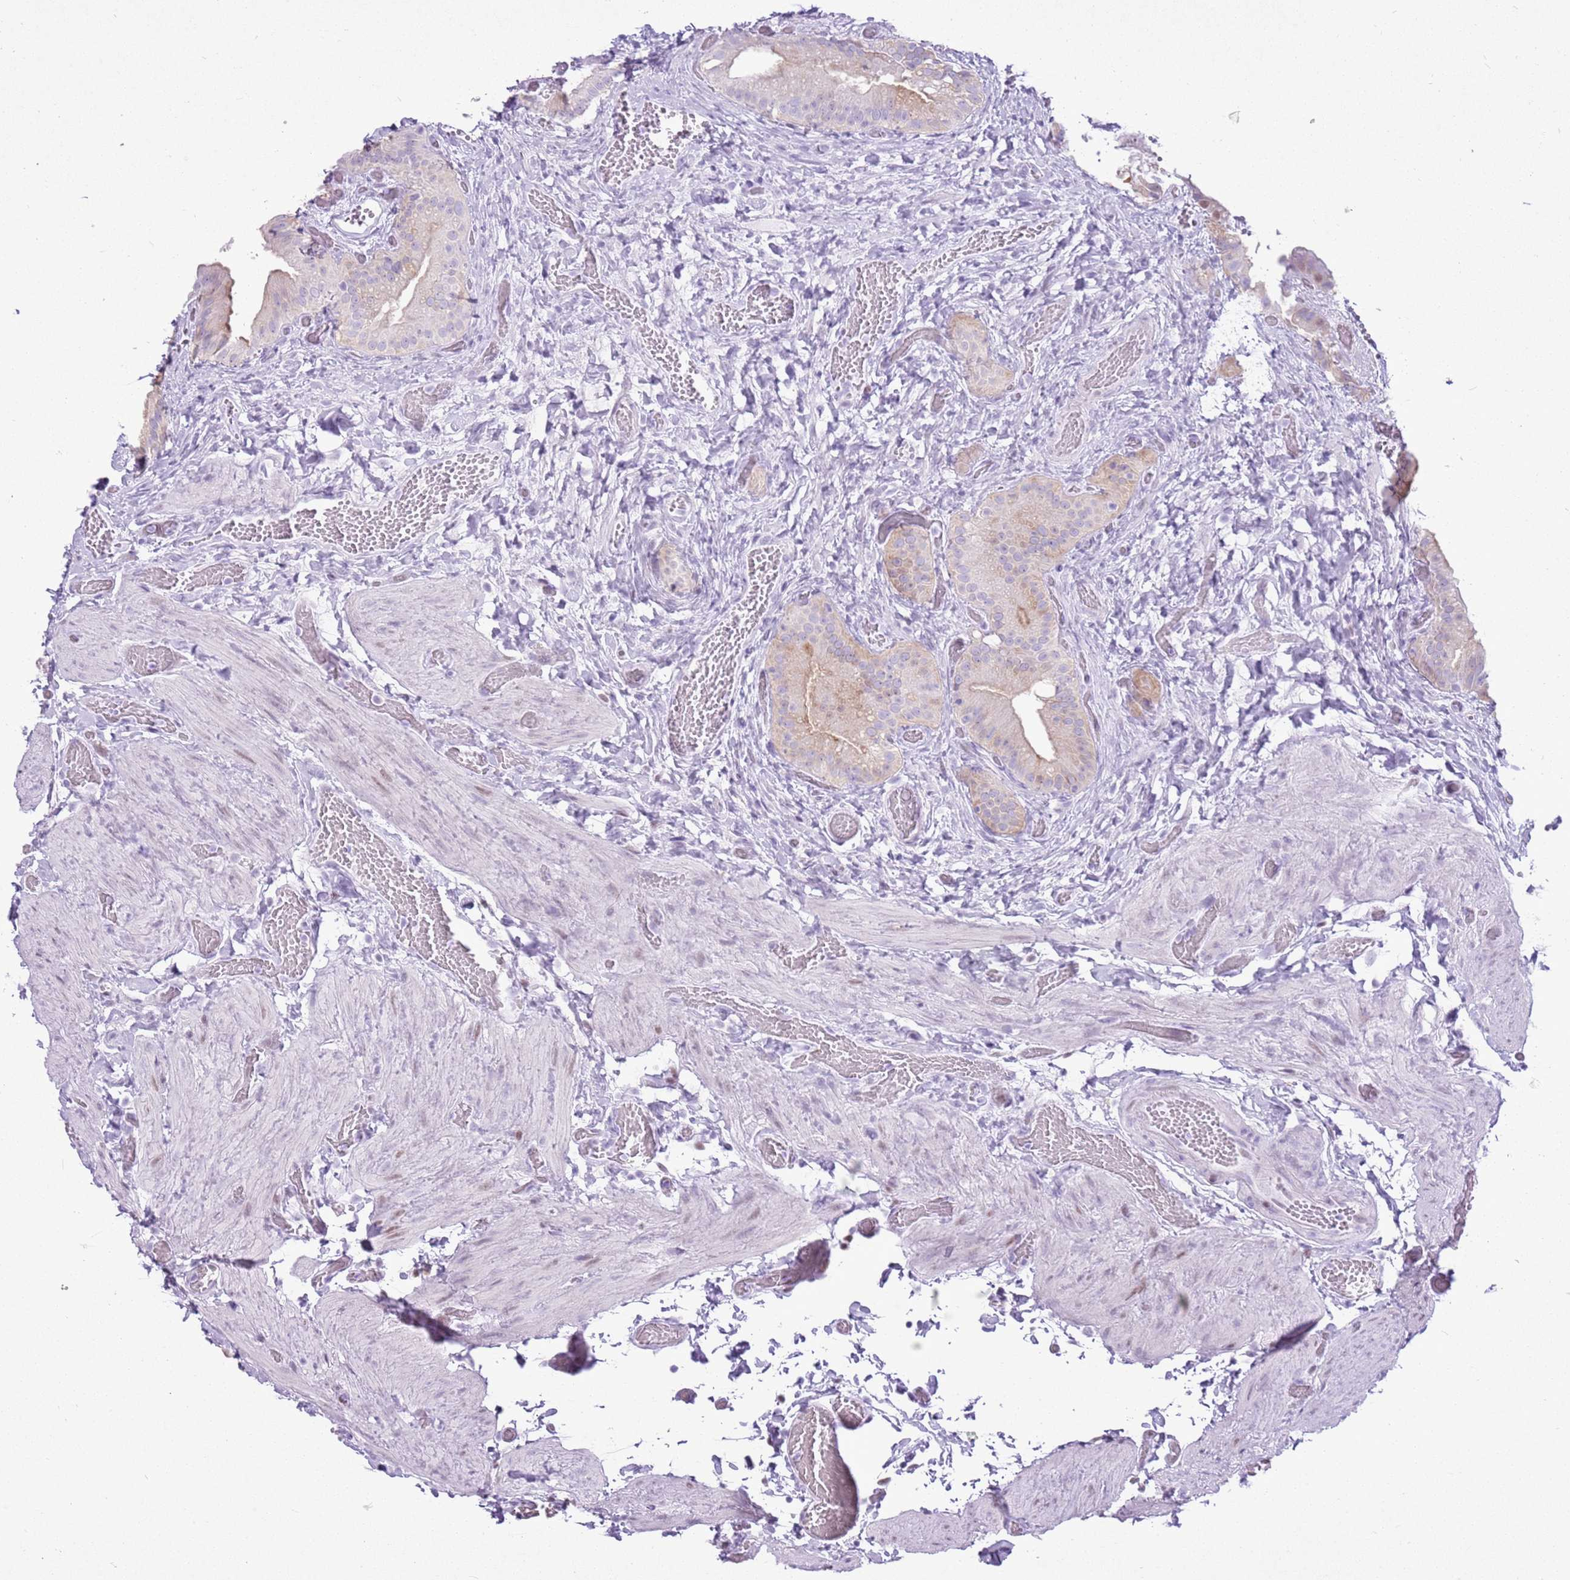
{"staining": {"intensity": "negative", "quantity": "none", "location": "none"}, "tissue": "gallbladder", "cell_type": "Glandular cells", "image_type": "normal", "snomed": [{"axis": "morphology", "description": "Normal tissue, NOS"}, {"axis": "topography", "description": "Gallbladder"}], "caption": "This is a photomicrograph of immunohistochemistry (IHC) staining of unremarkable gallbladder, which shows no staining in glandular cells.", "gene": "ASIP", "patient": {"sex": "female", "age": 64}}